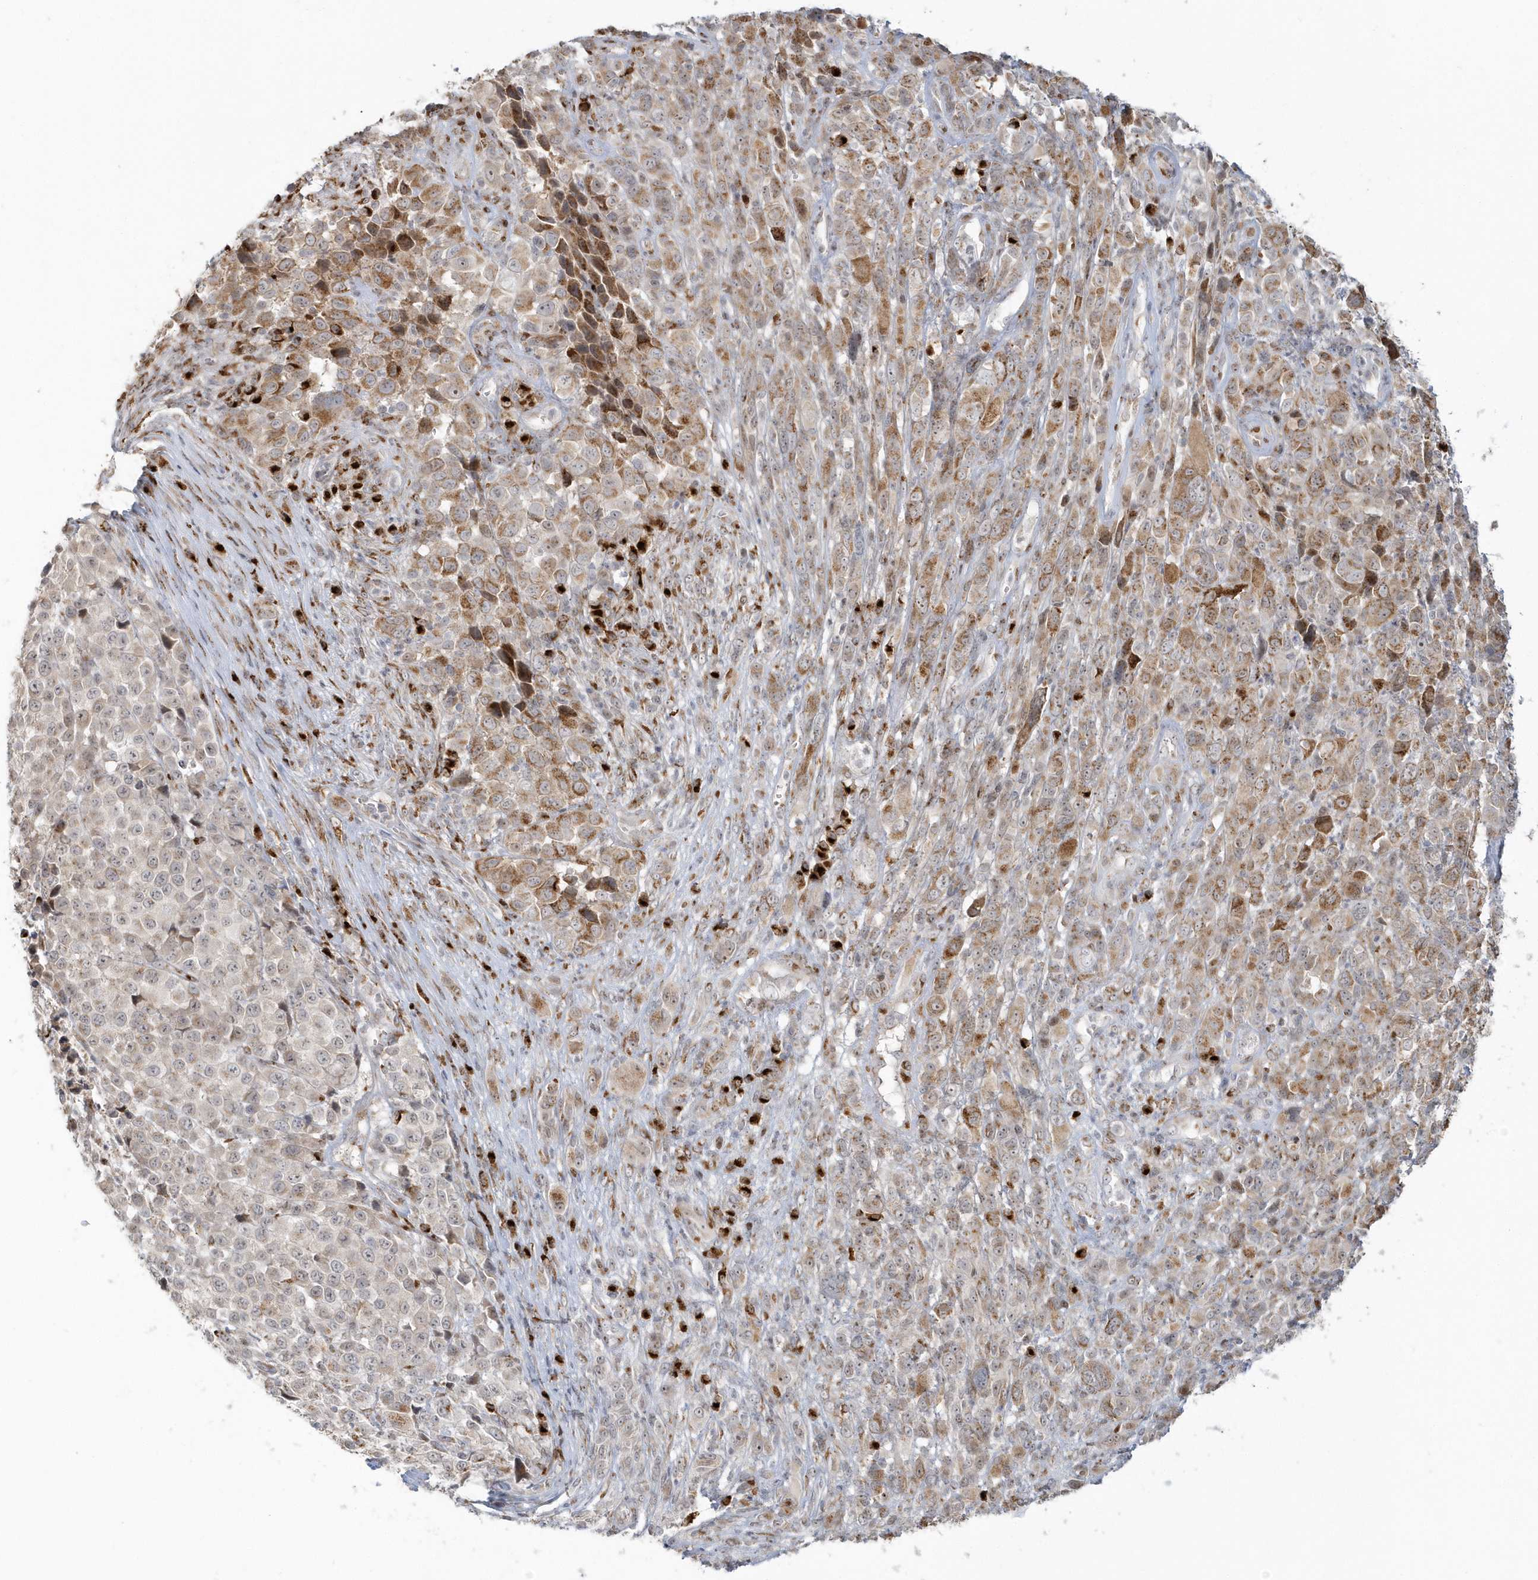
{"staining": {"intensity": "moderate", "quantity": "25%-75%", "location": "cytoplasmic/membranous"}, "tissue": "melanoma", "cell_type": "Tumor cells", "image_type": "cancer", "snomed": [{"axis": "morphology", "description": "Malignant melanoma, NOS"}, {"axis": "topography", "description": "Skin of trunk"}], "caption": "A brown stain shows moderate cytoplasmic/membranous staining of a protein in human melanoma tumor cells.", "gene": "DHFR", "patient": {"sex": "male", "age": 71}}